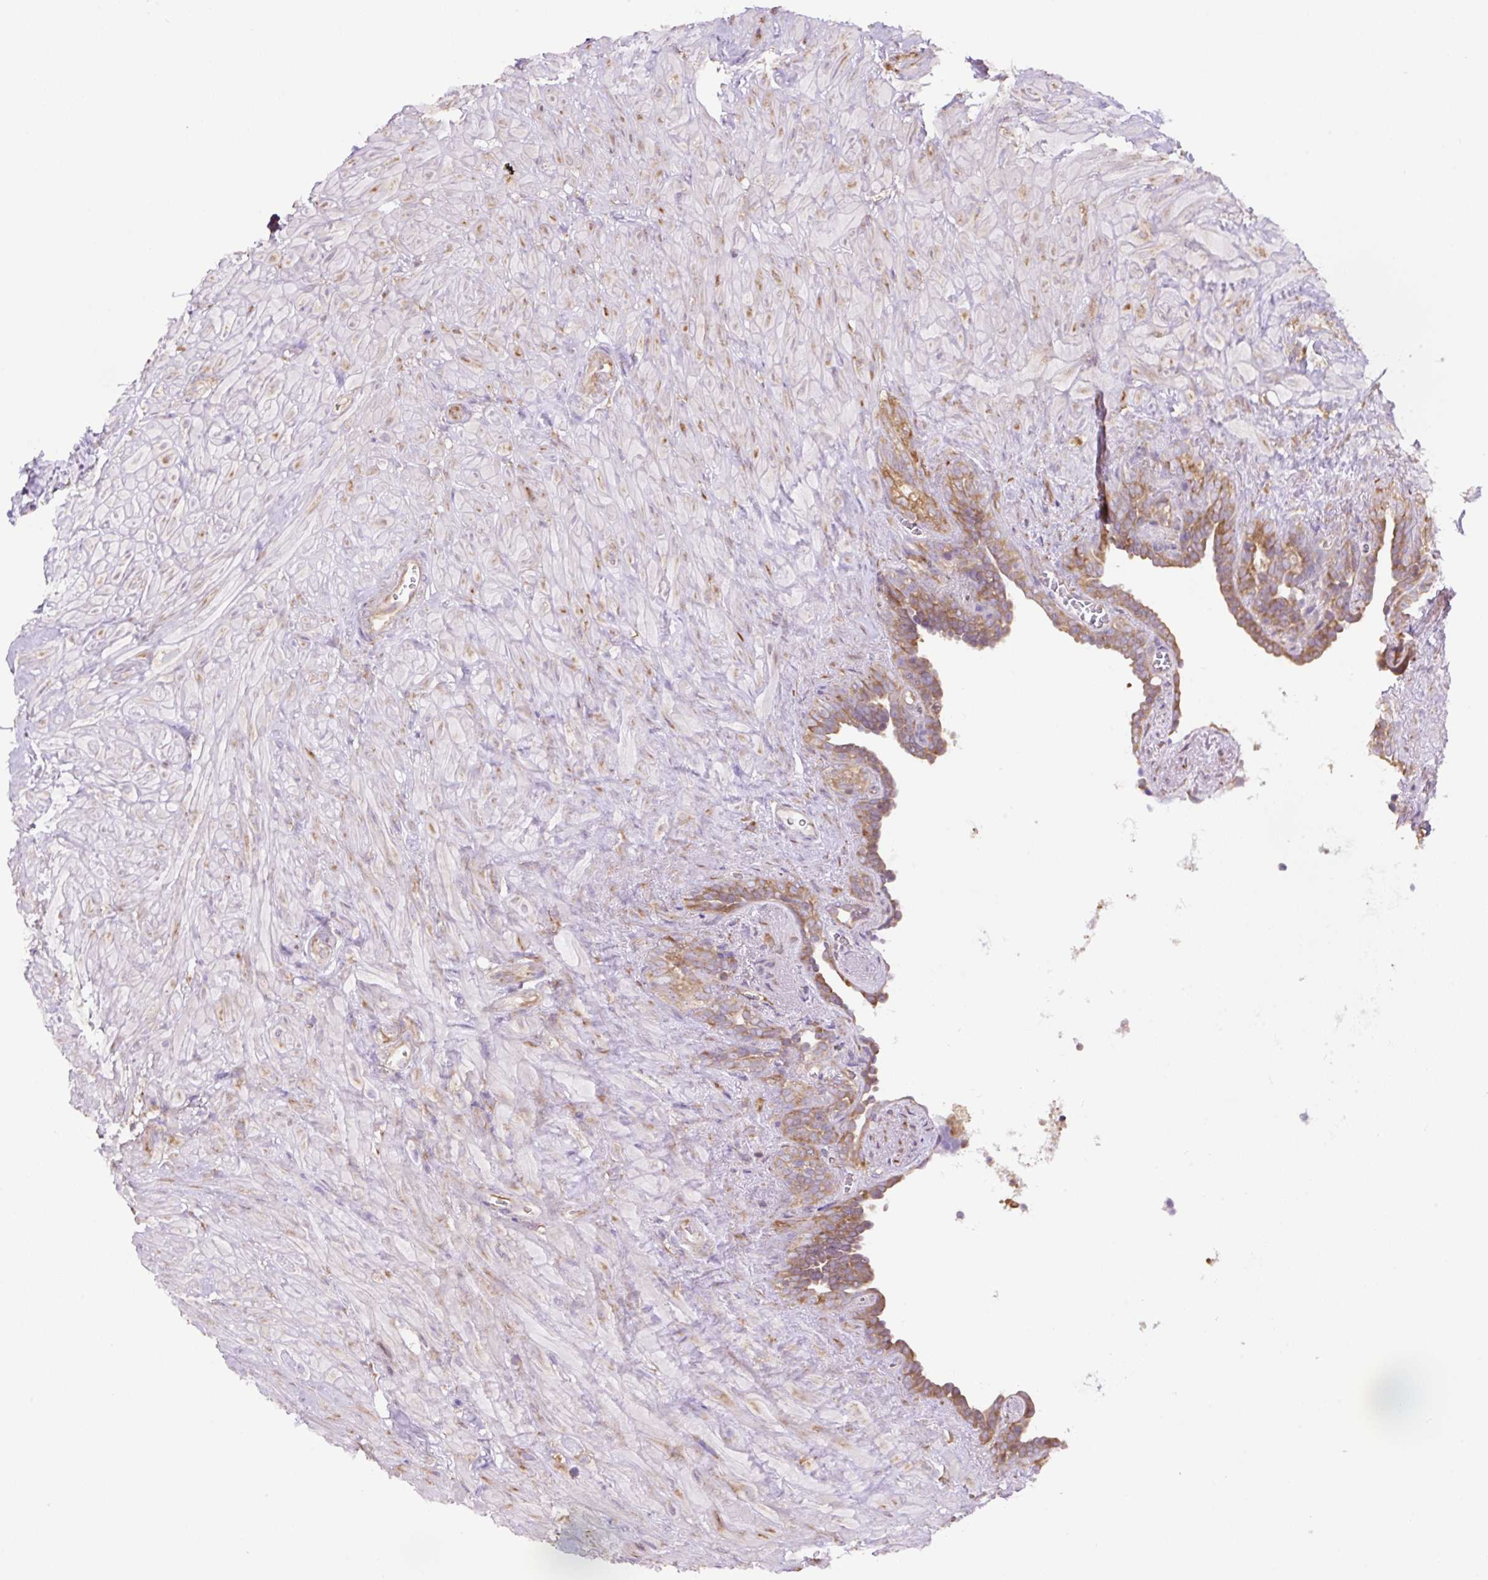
{"staining": {"intensity": "moderate", "quantity": ">75%", "location": "cytoplasmic/membranous"}, "tissue": "seminal vesicle", "cell_type": "Glandular cells", "image_type": "normal", "snomed": [{"axis": "morphology", "description": "Normal tissue, NOS"}, {"axis": "topography", "description": "Seminal veicle"}], "caption": "A brown stain shows moderate cytoplasmic/membranous expression of a protein in glandular cells of benign human seminal vesicle.", "gene": "RPS23", "patient": {"sex": "male", "age": 76}}